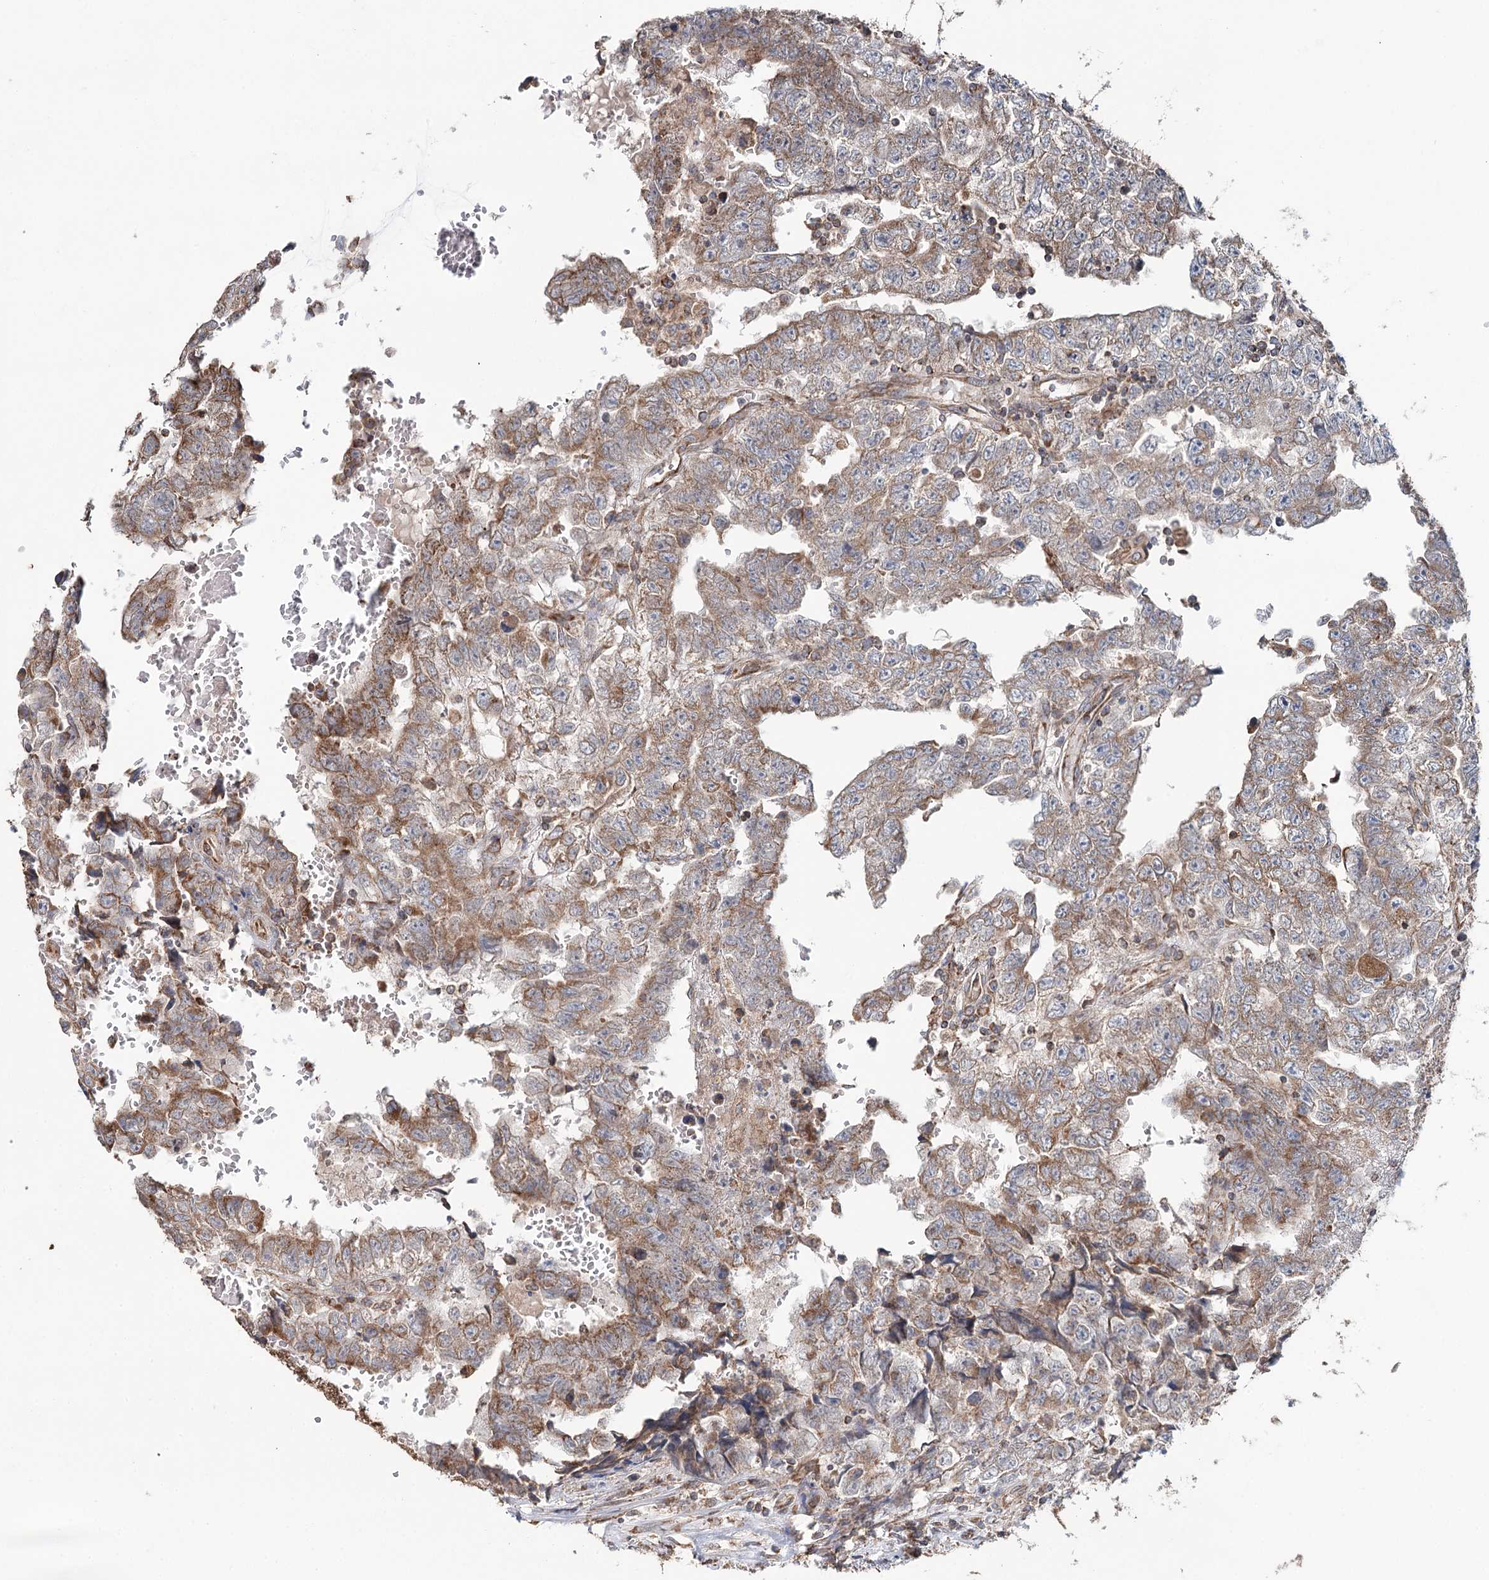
{"staining": {"intensity": "moderate", "quantity": "<25%", "location": "cytoplasmic/membranous"}, "tissue": "testis cancer", "cell_type": "Tumor cells", "image_type": "cancer", "snomed": [{"axis": "morphology", "description": "Carcinoma, Embryonal, NOS"}, {"axis": "topography", "description": "Testis"}], "caption": "The image exhibits a brown stain indicating the presence of a protein in the cytoplasmic/membranous of tumor cells in testis embryonal carcinoma.", "gene": "APH1A", "patient": {"sex": "male", "age": 25}}